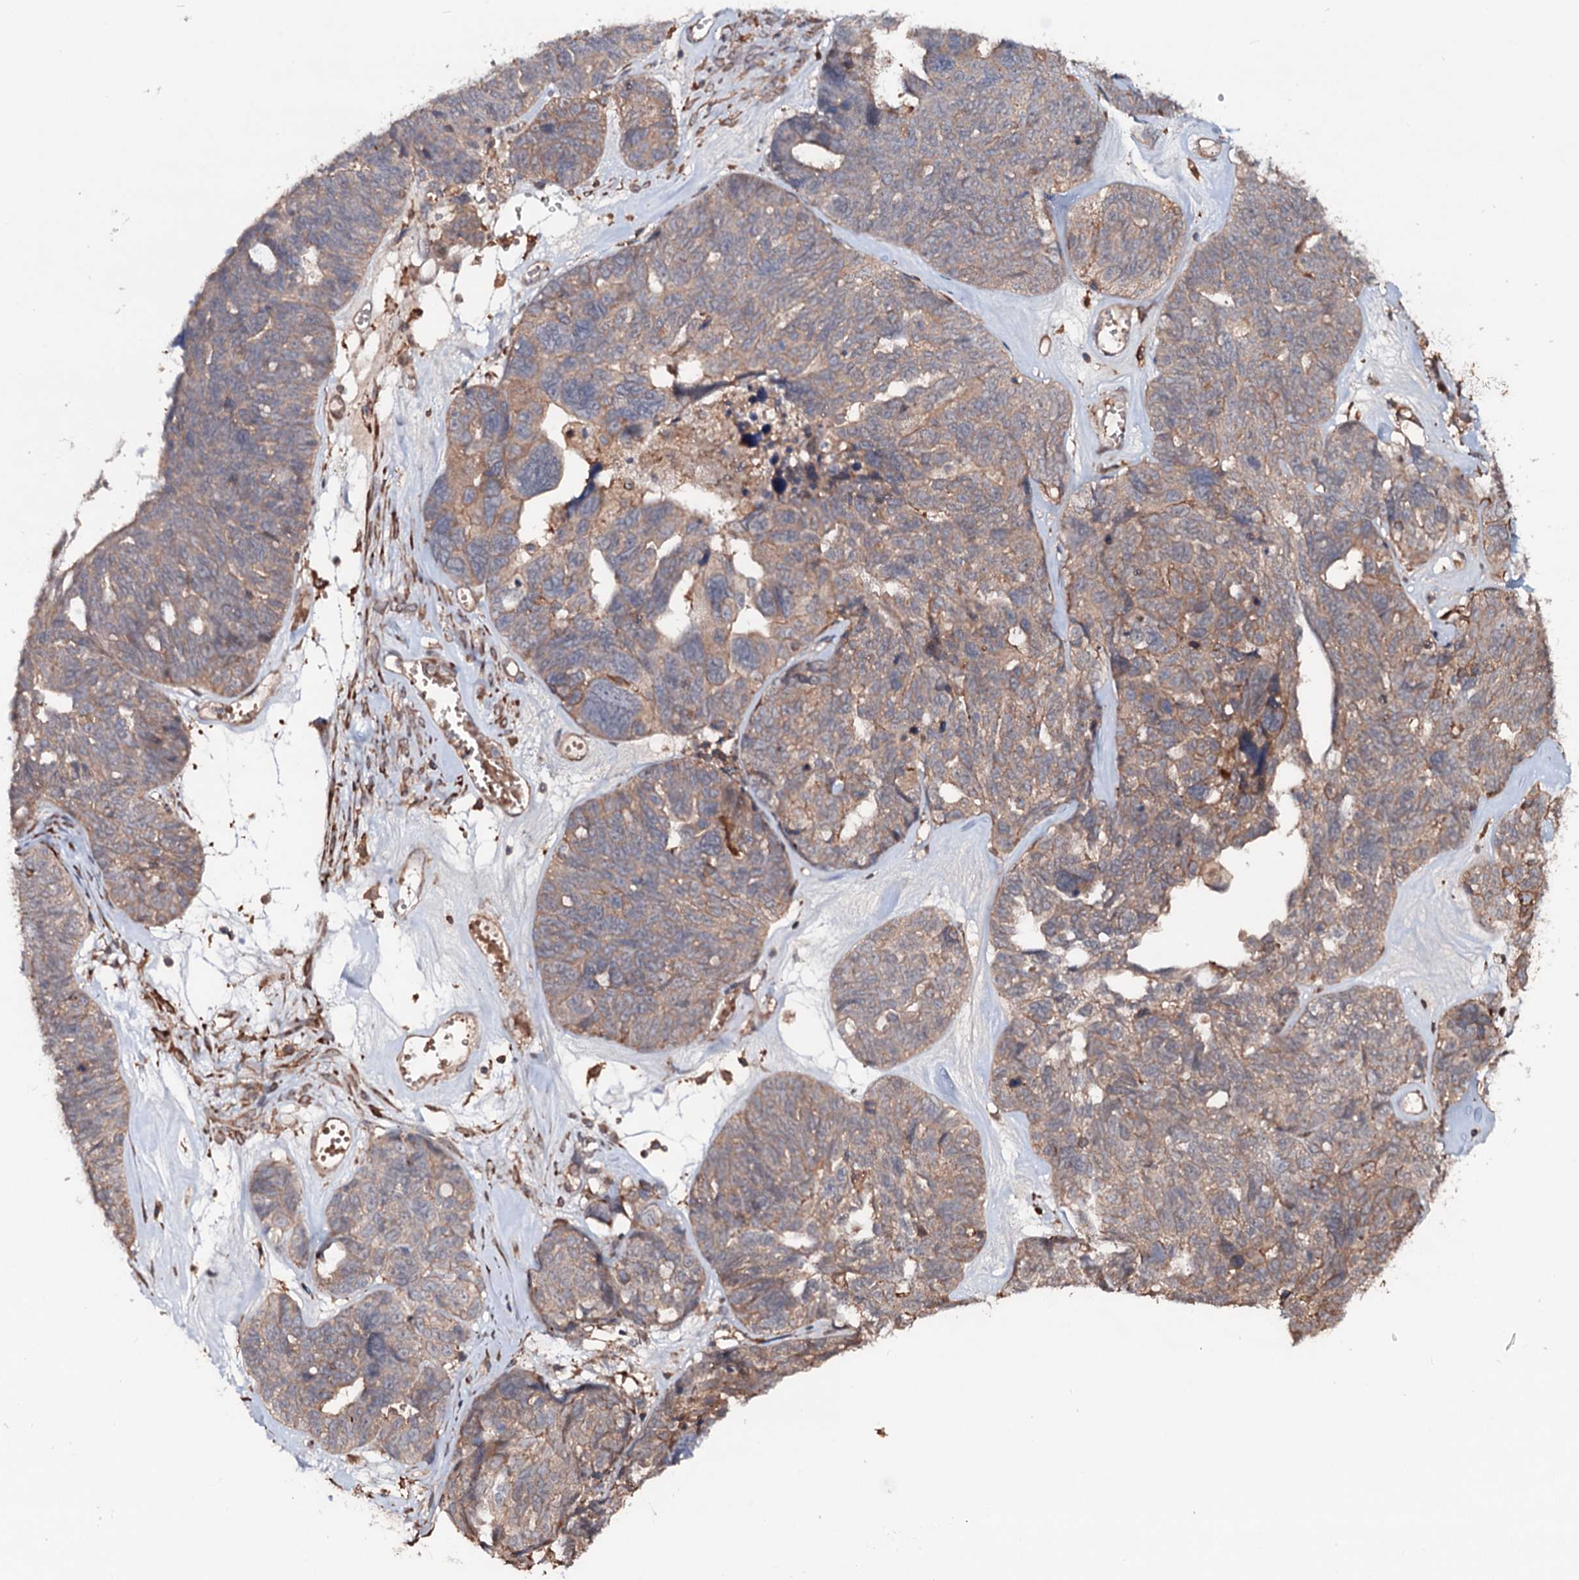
{"staining": {"intensity": "weak", "quantity": "25%-75%", "location": "cytoplasmic/membranous"}, "tissue": "ovarian cancer", "cell_type": "Tumor cells", "image_type": "cancer", "snomed": [{"axis": "morphology", "description": "Cystadenocarcinoma, serous, NOS"}, {"axis": "topography", "description": "Ovary"}], "caption": "Tumor cells reveal low levels of weak cytoplasmic/membranous expression in approximately 25%-75% of cells in human ovarian cancer.", "gene": "GRIP1", "patient": {"sex": "female", "age": 79}}